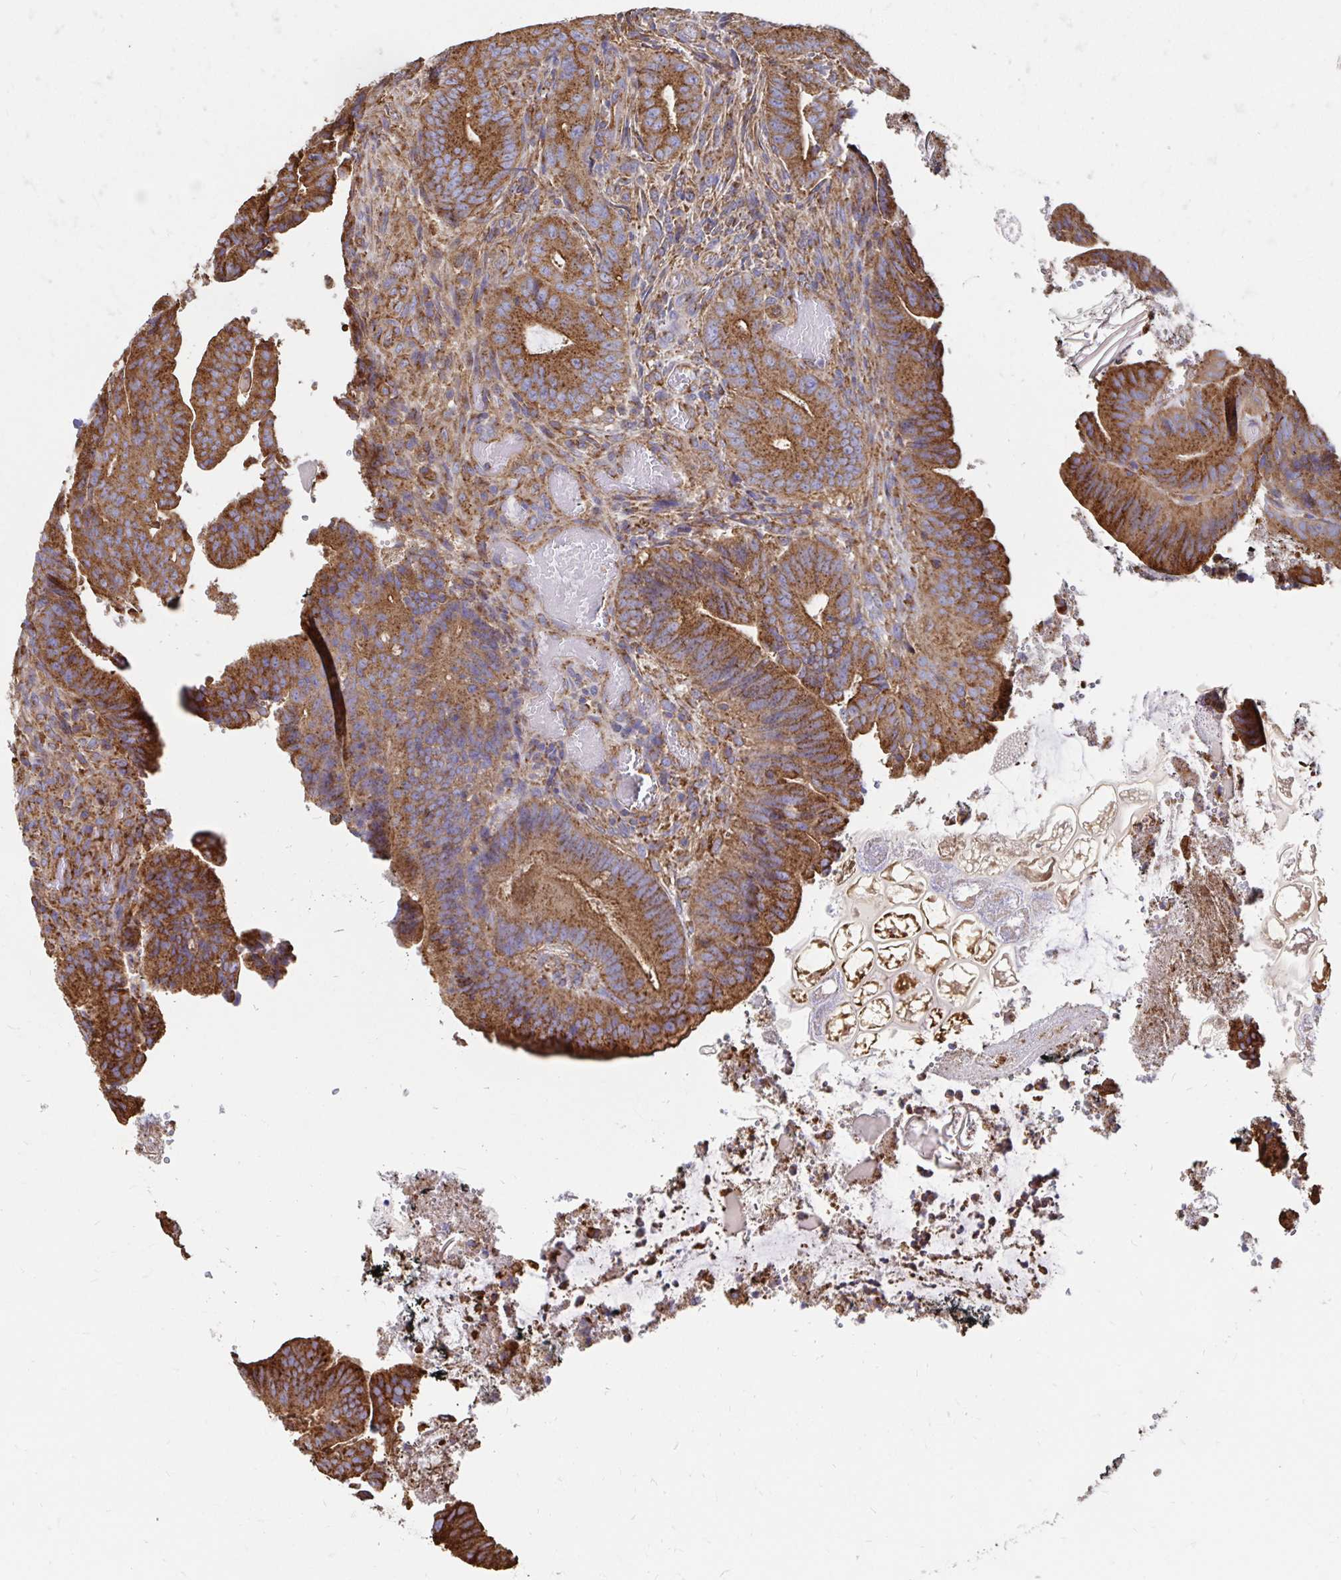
{"staining": {"intensity": "moderate", "quantity": ">75%", "location": "cytoplasmic/membranous"}, "tissue": "colorectal cancer", "cell_type": "Tumor cells", "image_type": "cancer", "snomed": [{"axis": "morphology", "description": "Adenocarcinoma, NOS"}, {"axis": "topography", "description": "Colon"}], "caption": "Brown immunohistochemical staining in human colorectal cancer (adenocarcinoma) demonstrates moderate cytoplasmic/membranous expression in approximately >75% of tumor cells.", "gene": "CLTC", "patient": {"sex": "female", "age": 43}}